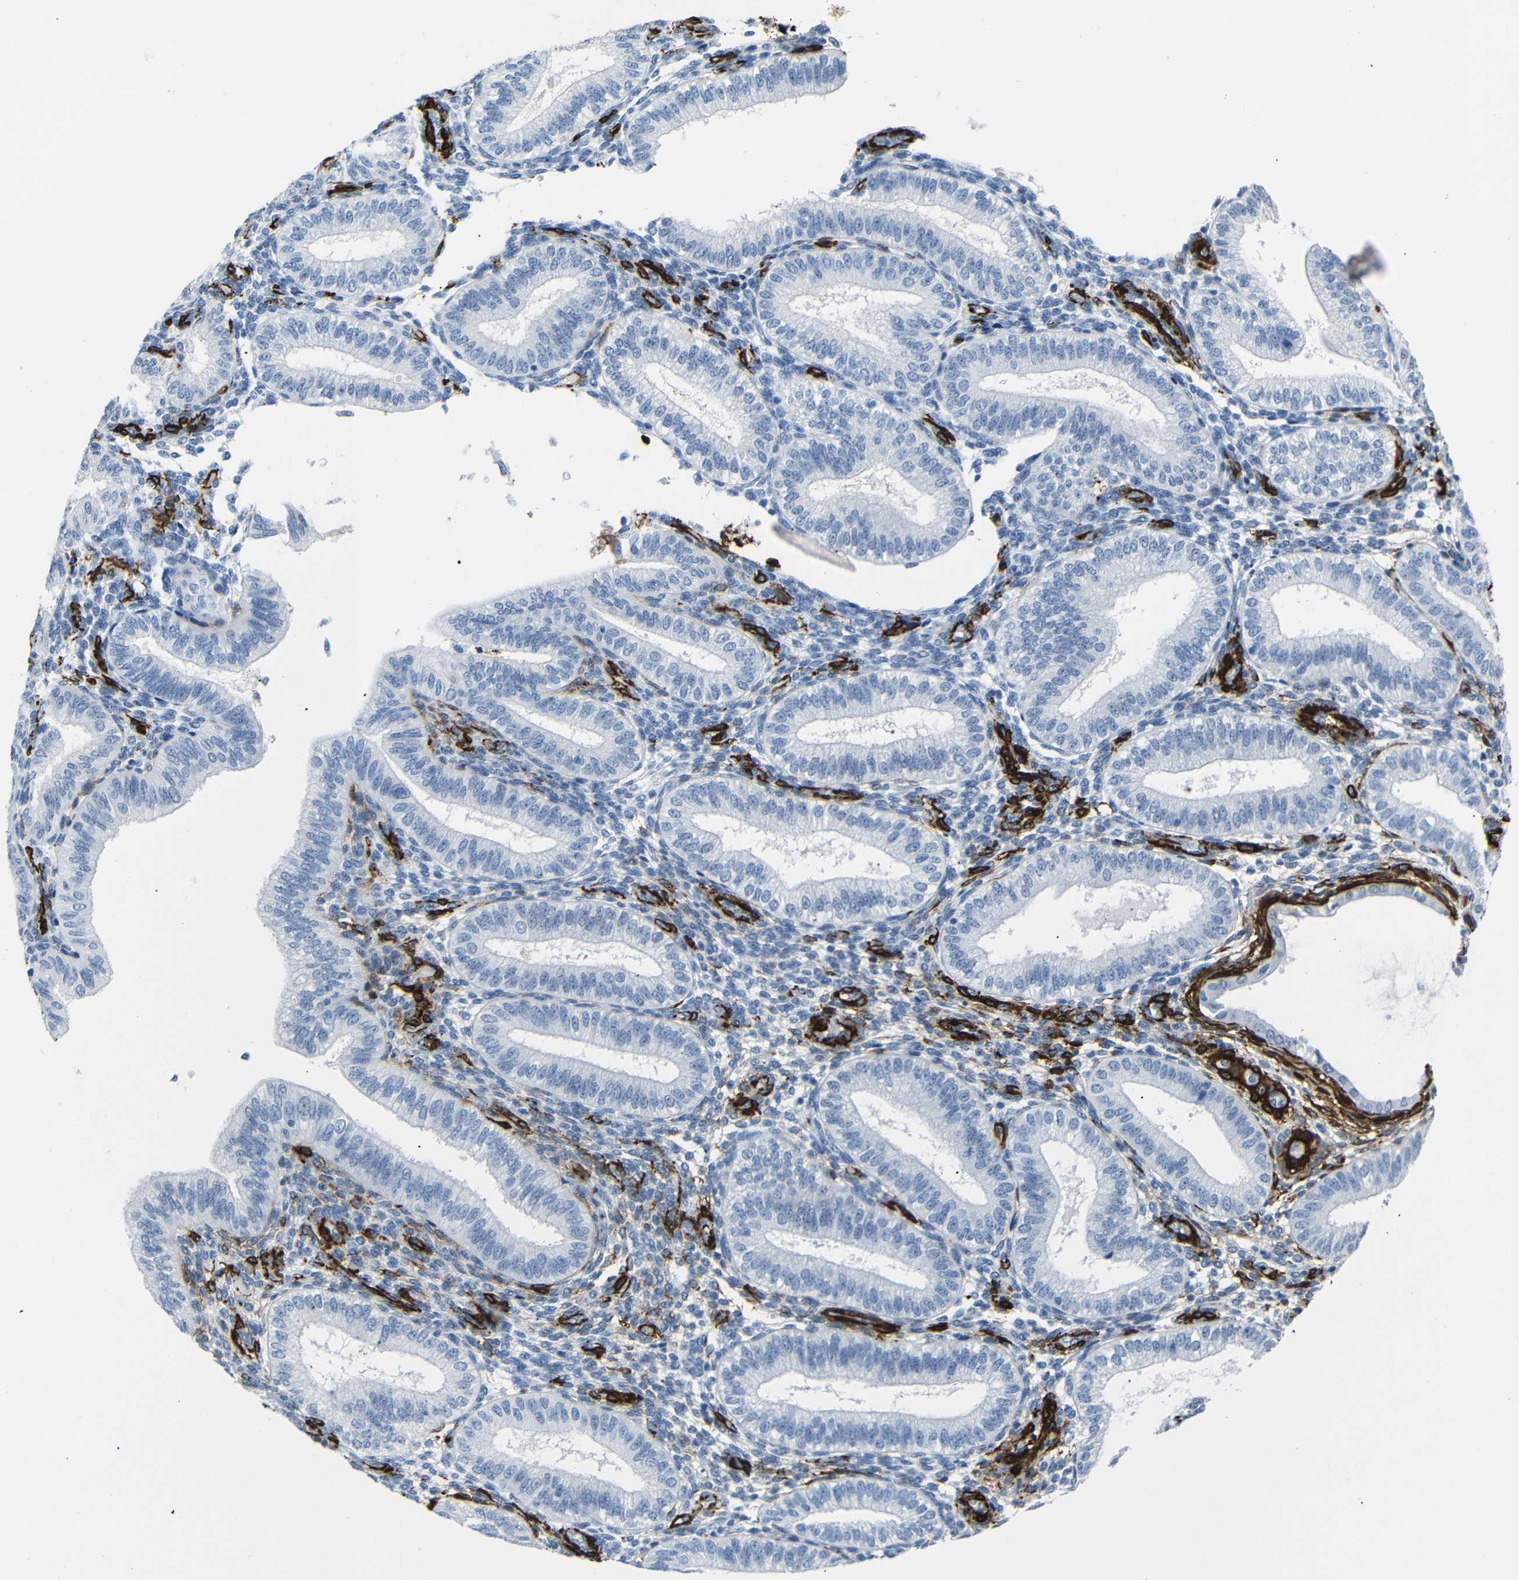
{"staining": {"intensity": "strong", "quantity": "<25%", "location": "cytoplasmic/membranous"}, "tissue": "endometrium", "cell_type": "Cells in endometrial stroma", "image_type": "normal", "snomed": [{"axis": "morphology", "description": "Normal tissue, NOS"}, {"axis": "topography", "description": "Endometrium"}], "caption": "Cells in endometrial stroma demonstrate medium levels of strong cytoplasmic/membranous expression in approximately <25% of cells in benign human endometrium. (DAB = brown stain, brightfield microscopy at high magnification).", "gene": "ACTA2", "patient": {"sex": "female", "age": 39}}